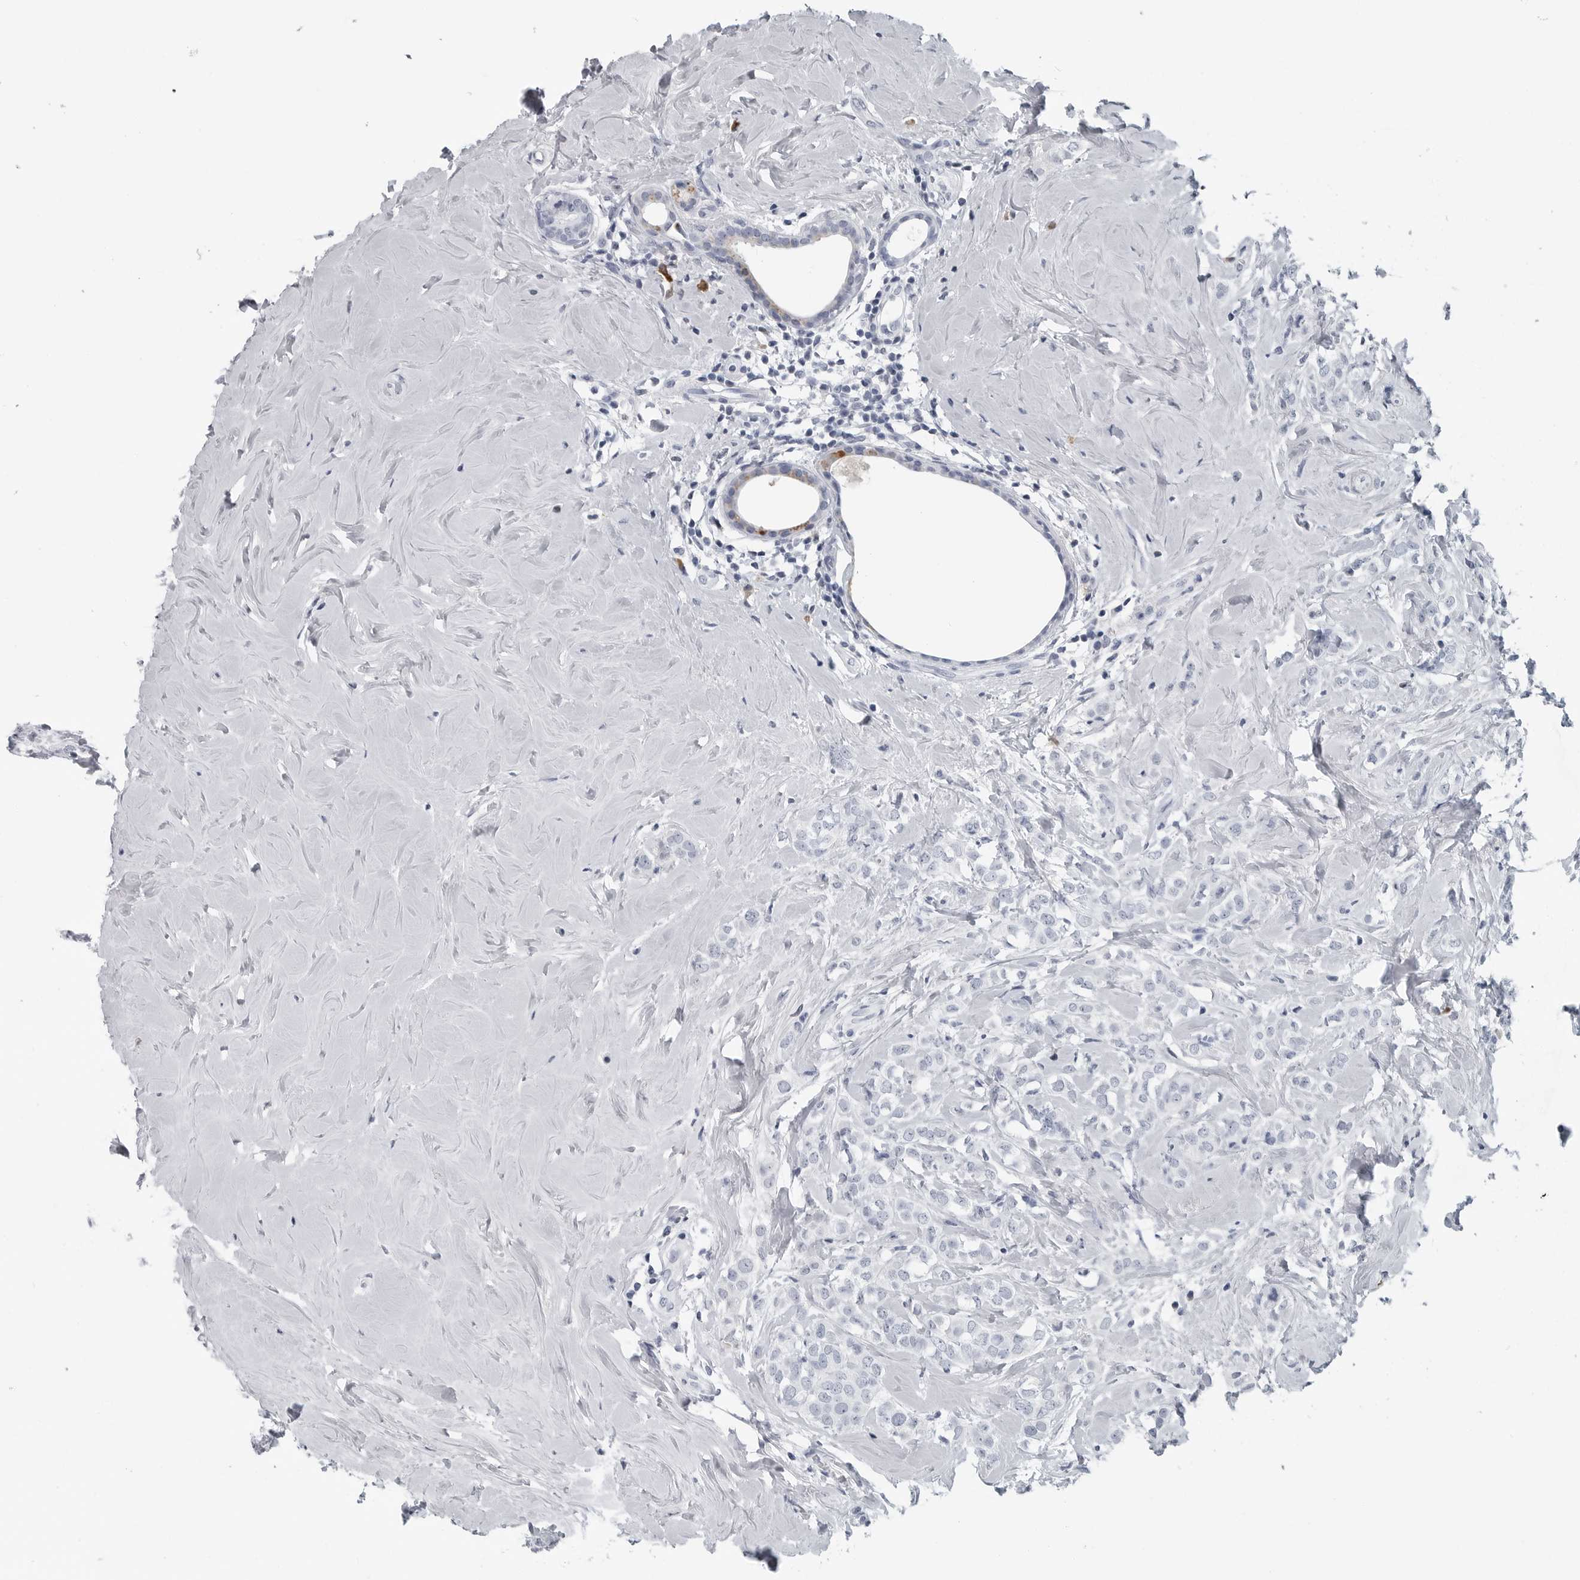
{"staining": {"intensity": "negative", "quantity": "none", "location": "none"}, "tissue": "breast cancer", "cell_type": "Tumor cells", "image_type": "cancer", "snomed": [{"axis": "morphology", "description": "Lobular carcinoma"}, {"axis": "topography", "description": "Breast"}], "caption": "There is no significant positivity in tumor cells of lobular carcinoma (breast).", "gene": "AMPD1", "patient": {"sex": "female", "age": 47}}